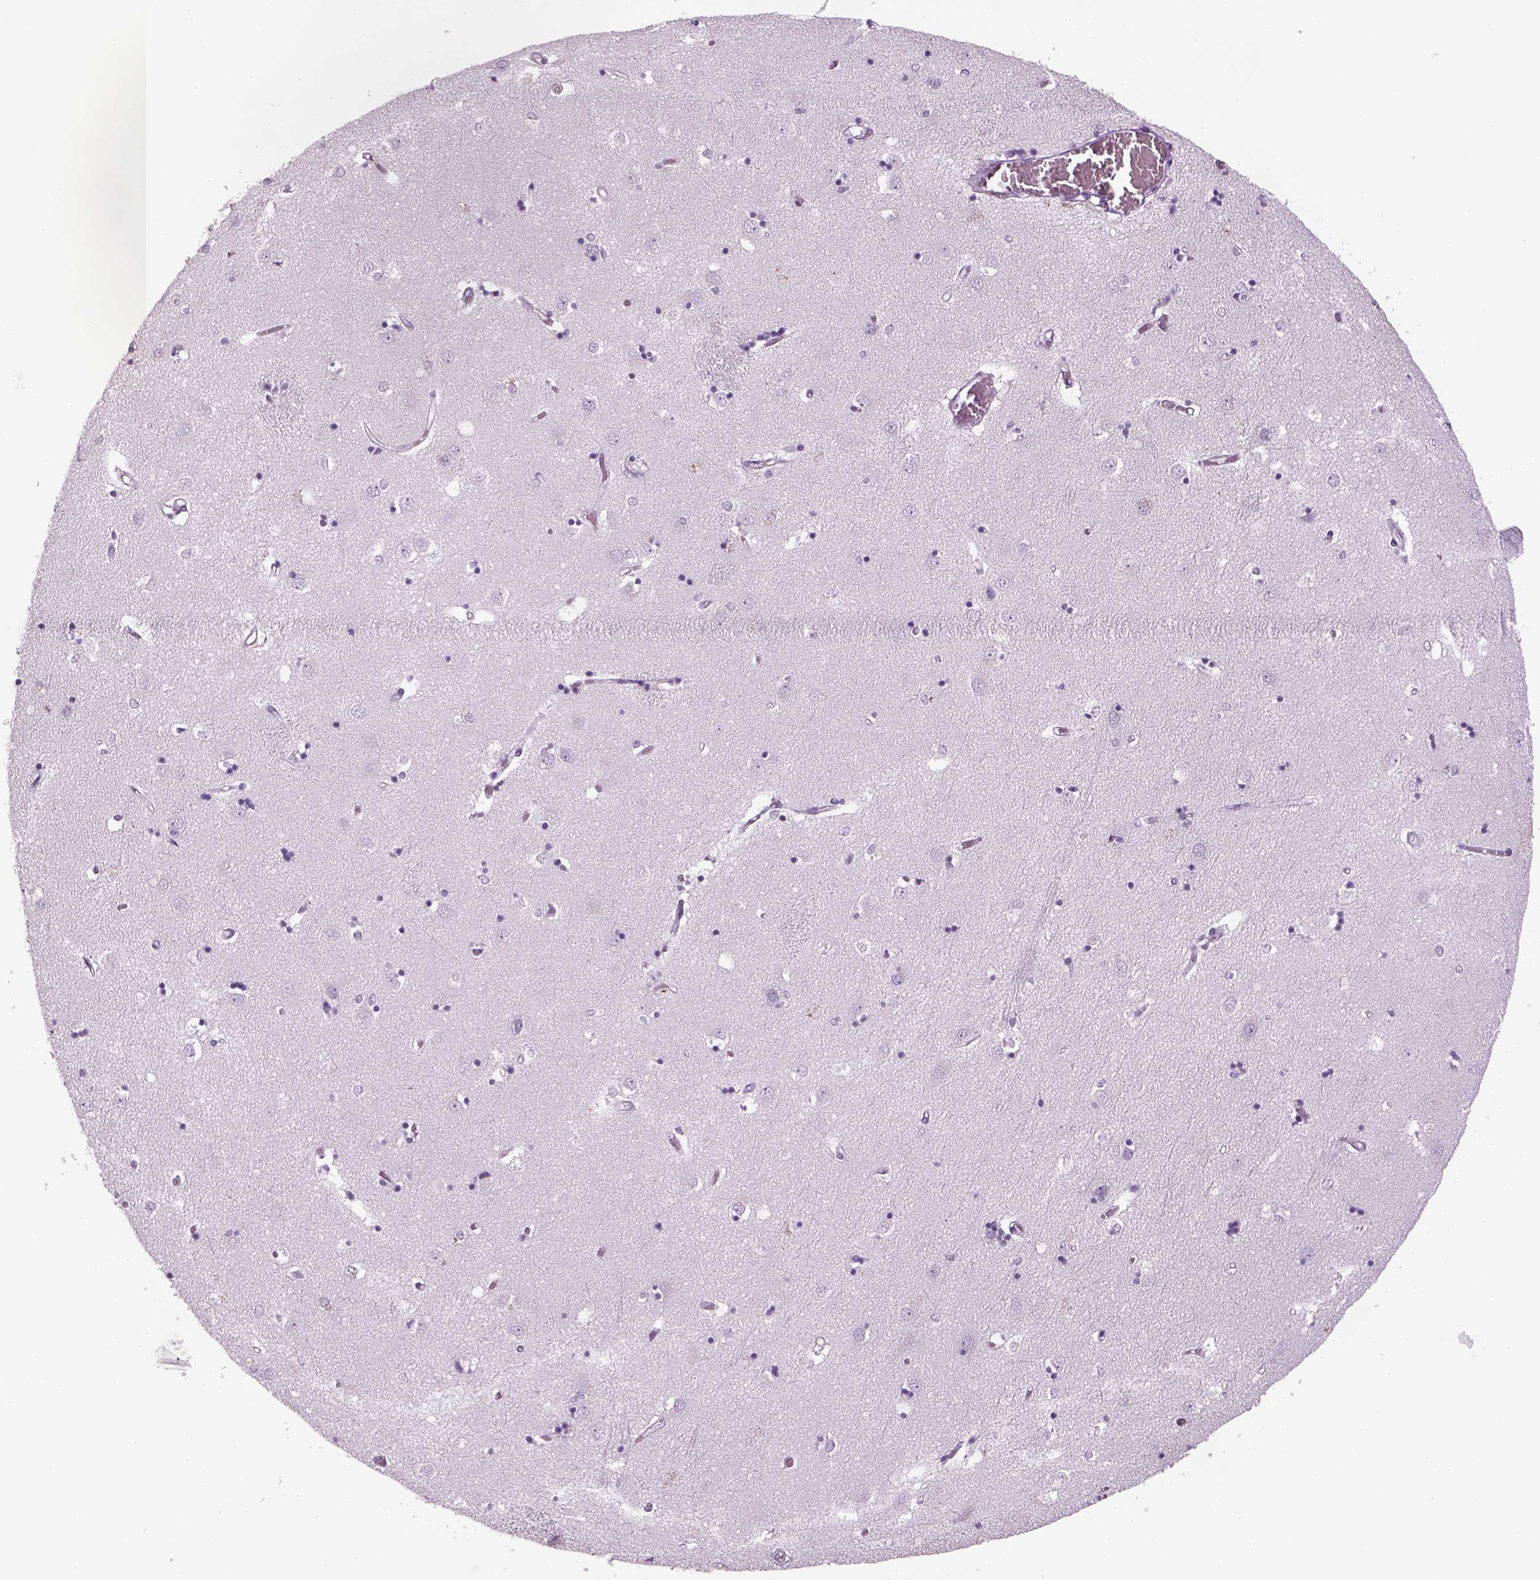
{"staining": {"intensity": "negative", "quantity": "none", "location": "none"}, "tissue": "caudate", "cell_type": "Glial cells", "image_type": "normal", "snomed": [{"axis": "morphology", "description": "Normal tissue, NOS"}, {"axis": "topography", "description": "Lateral ventricle wall"}], "caption": "There is no significant staining in glial cells of caudate. Nuclei are stained in blue.", "gene": "GAS2L2", "patient": {"sex": "male", "age": 54}}